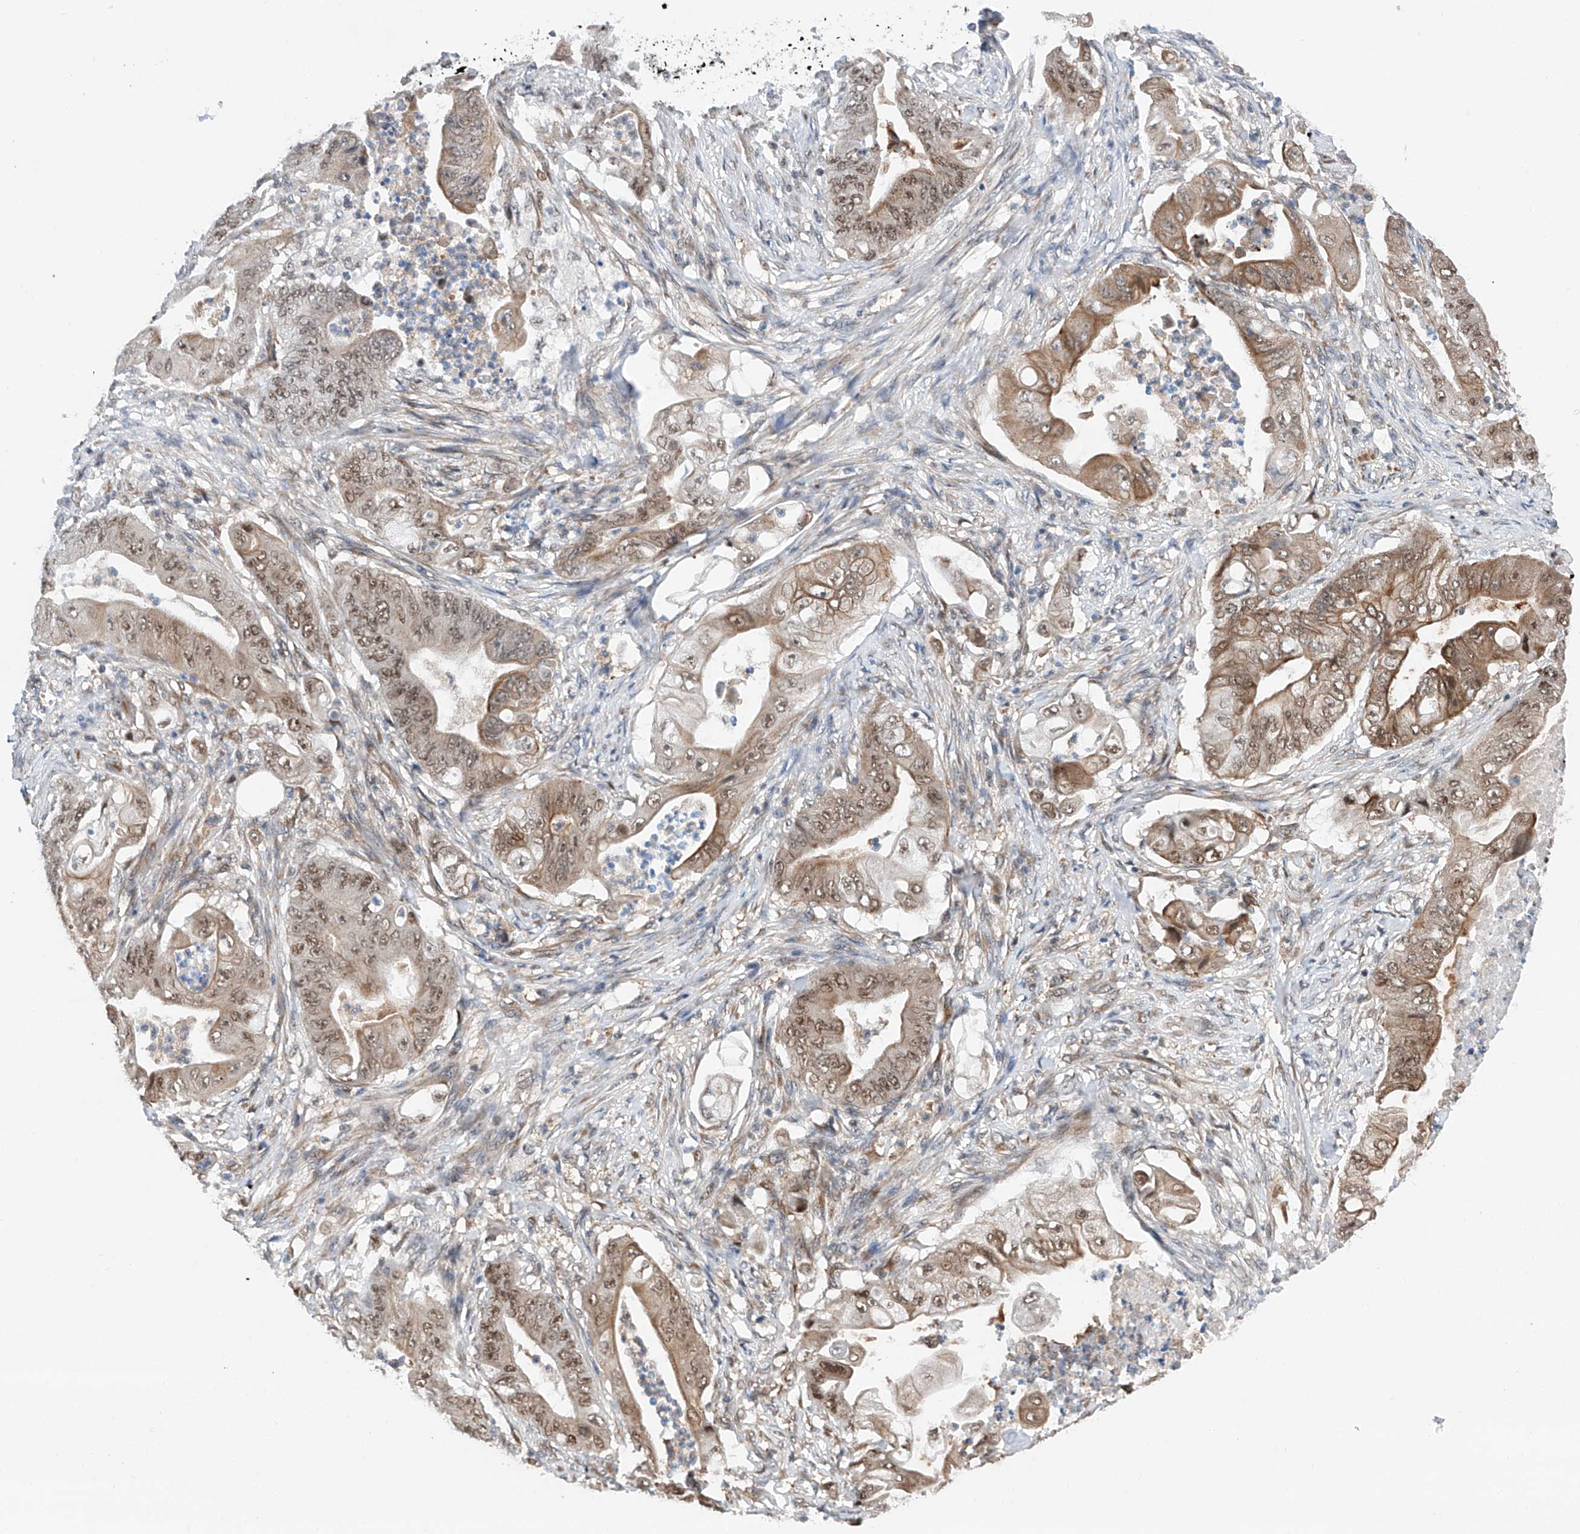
{"staining": {"intensity": "moderate", "quantity": ">75%", "location": "cytoplasmic/membranous,nuclear"}, "tissue": "stomach cancer", "cell_type": "Tumor cells", "image_type": "cancer", "snomed": [{"axis": "morphology", "description": "Adenocarcinoma, NOS"}, {"axis": "topography", "description": "Stomach"}], "caption": "High-magnification brightfield microscopy of adenocarcinoma (stomach) stained with DAB (brown) and counterstained with hematoxylin (blue). tumor cells exhibit moderate cytoplasmic/membranous and nuclear expression is appreciated in approximately>75% of cells. The staining is performed using DAB brown chromogen to label protein expression. The nuclei are counter-stained blue using hematoxylin.", "gene": "SNRNP200", "patient": {"sex": "female", "age": 73}}